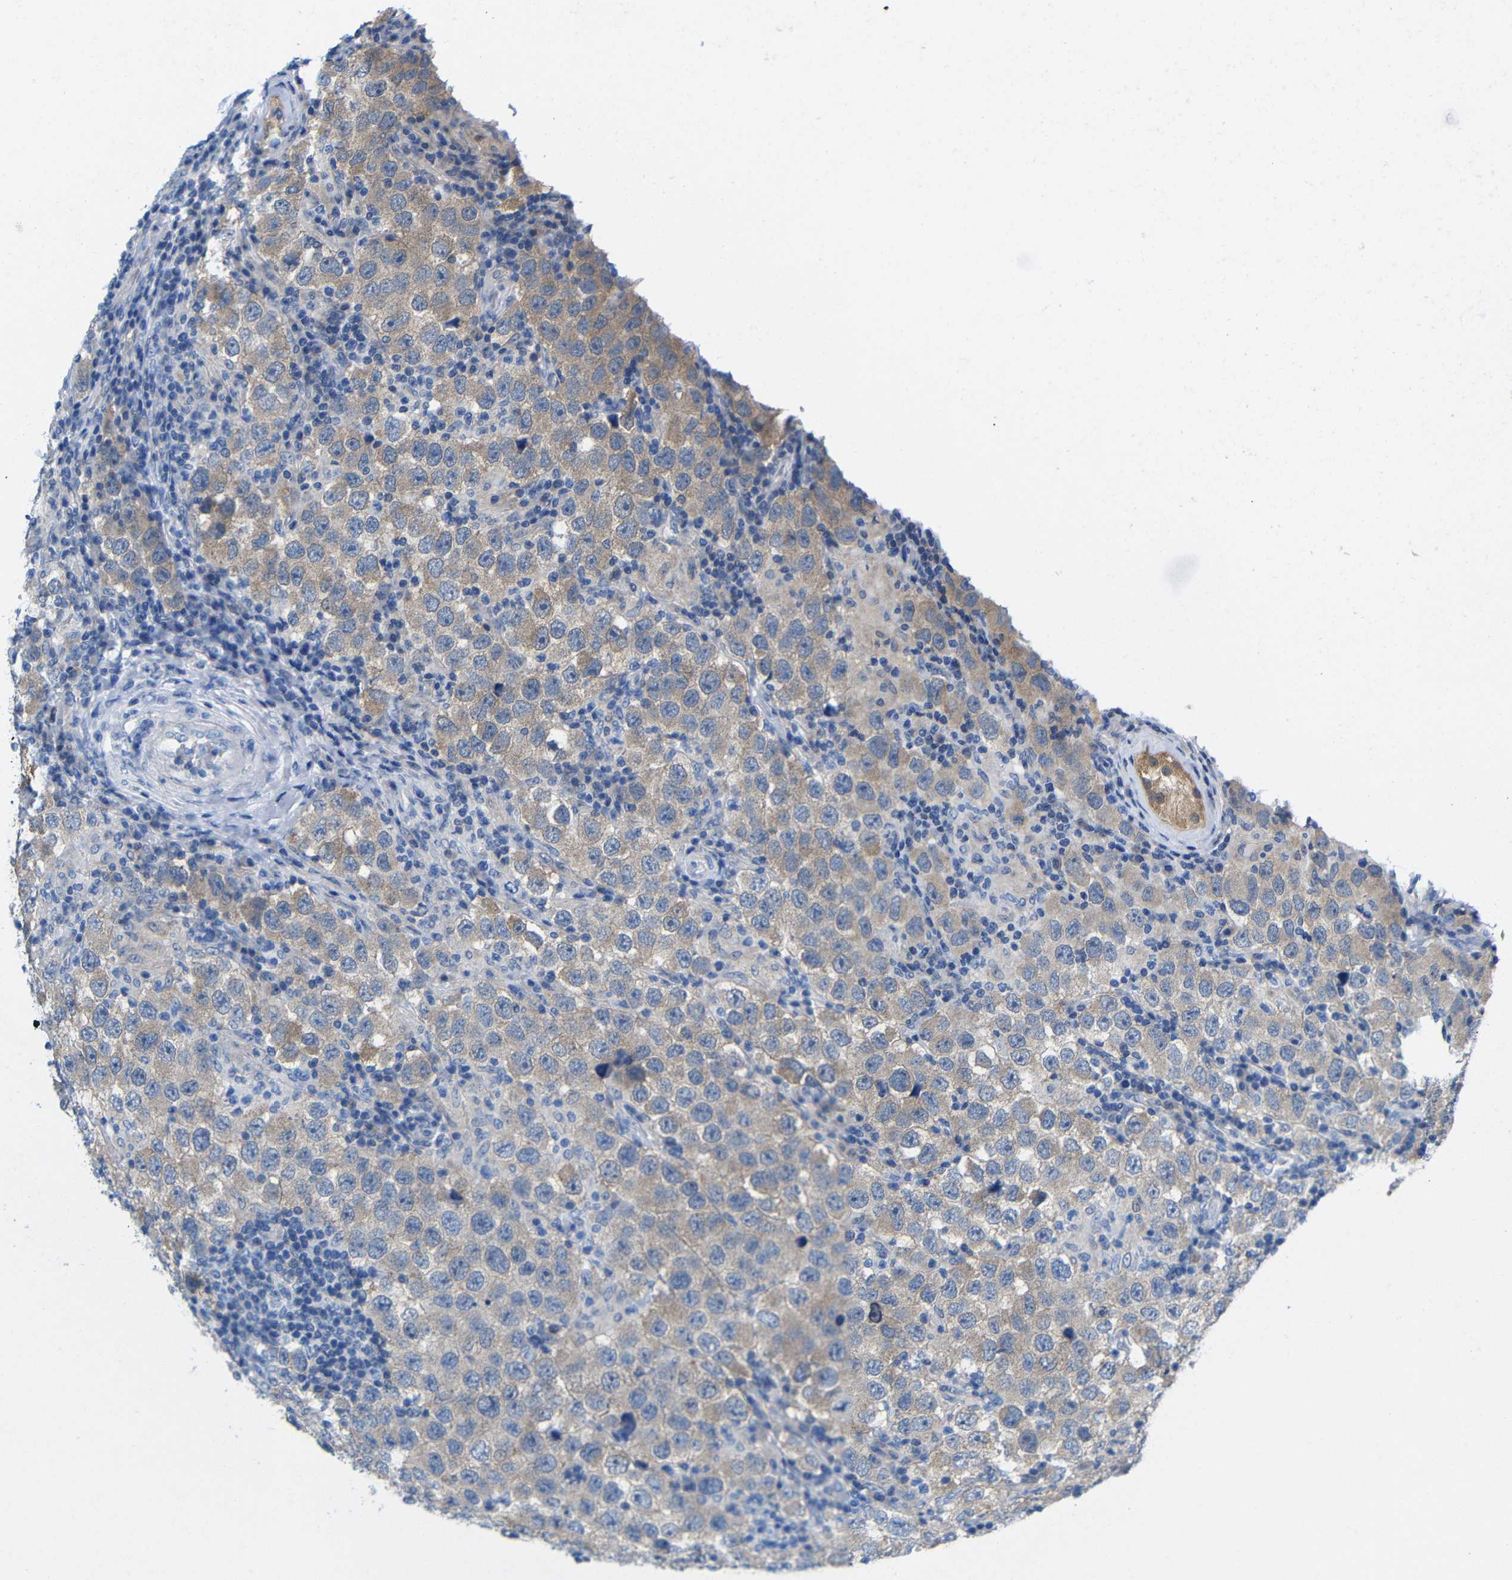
{"staining": {"intensity": "weak", "quantity": ">75%", "location": "cytoplasmic/membranous"}, "tissue": "testis cancer", "cell_type": "Tumor cells", "image_type": "cancer", "snomed": [{"axis": "morphology", "description": "Carcinoma, Embryonal, NOS"}, {"axis": "topography", "description": "Testis"}], "caption": "The photomicrograph reveals a brown stain indicating the presence of a protein in the cytoplasmic/membranous of tumor cells in testis embryonal carcinoma. The staining is performed using DAB (3,3'-diaminobenzidine) brown chromogen to label protein expression. The nuclei are counter-stained blue using hematoxylin.", "gene": "PEBP1", "patient": {"sex": "male", "age": 21}}